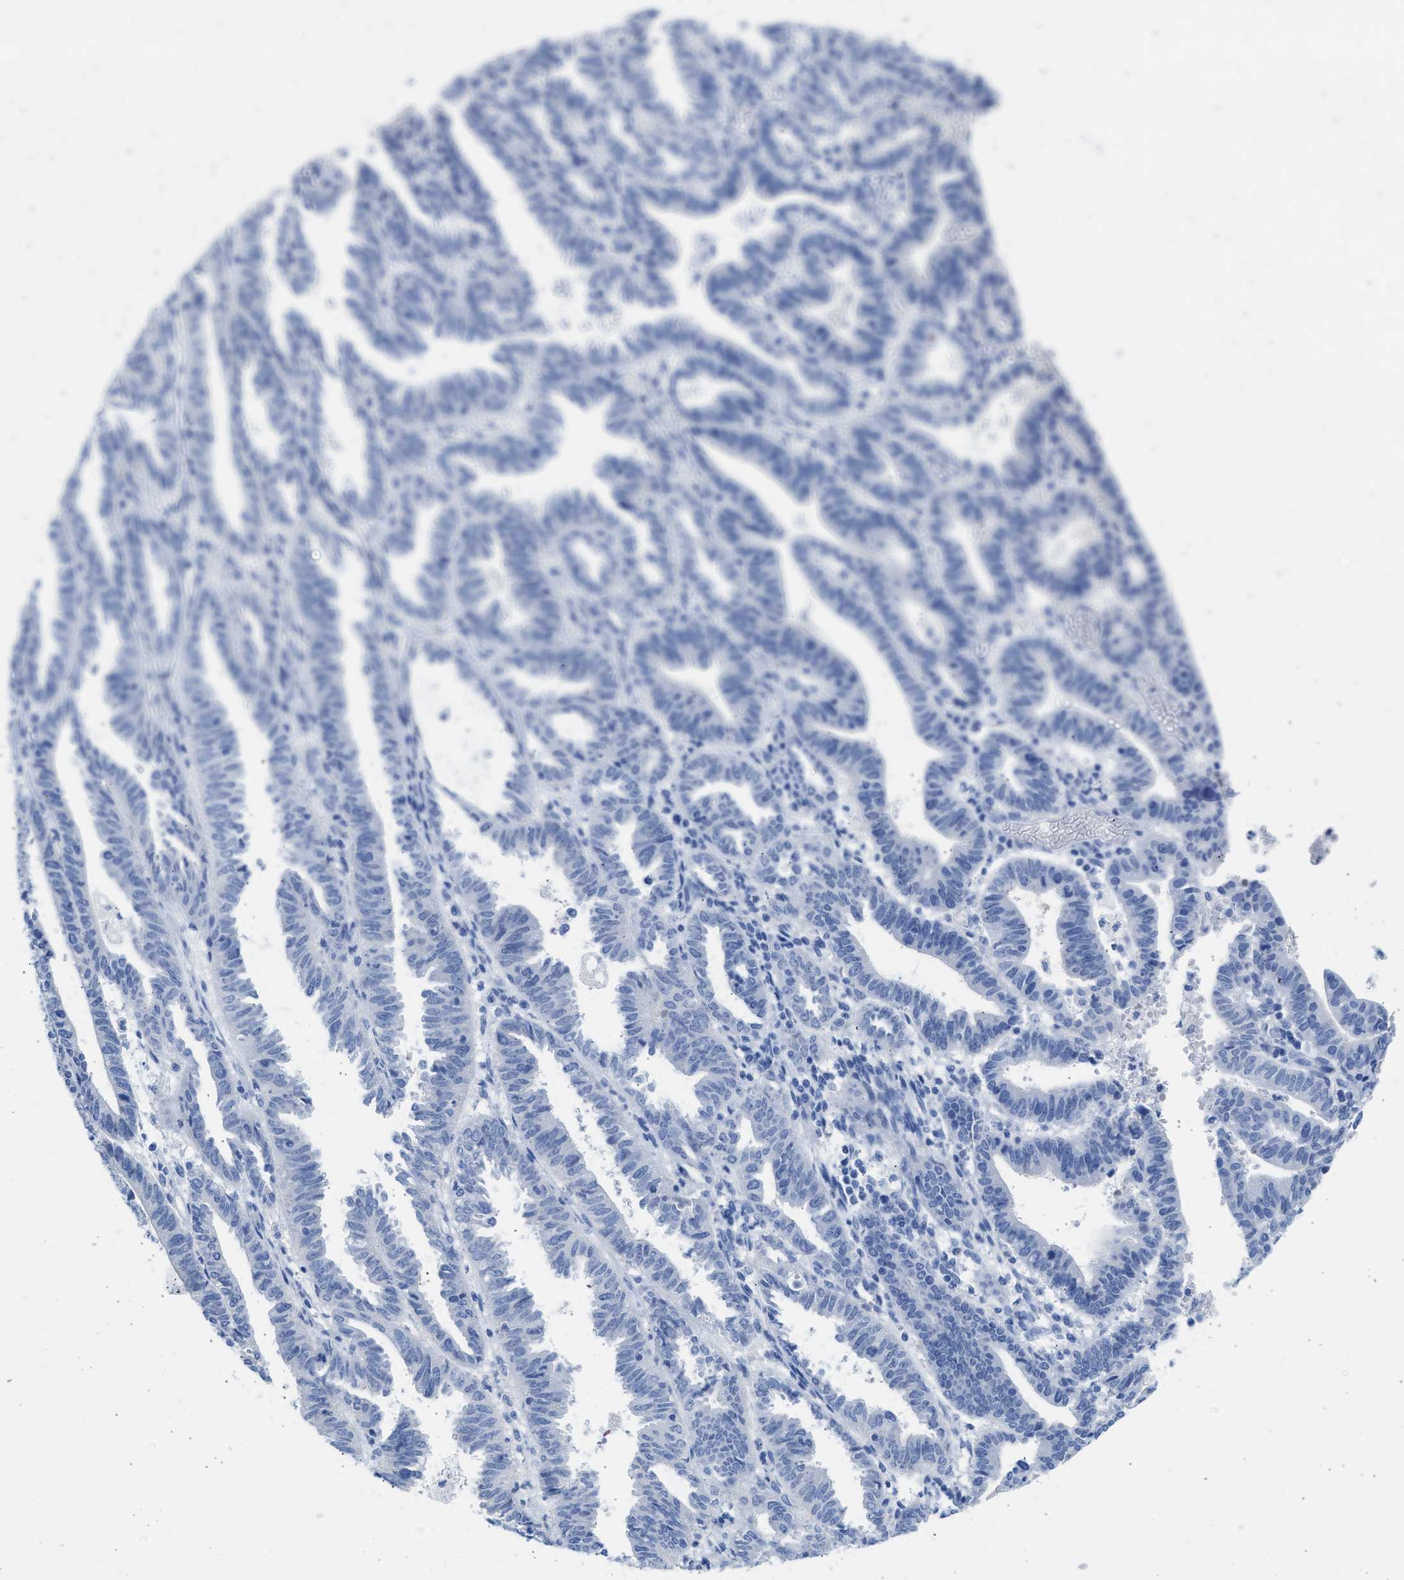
{"staining": {"intensity": "negative", "quantity": "none", "location": "none"}, "tissue": "endometrial cancer", "cell_type": "Tumor cells", "image_type": "cancer", "snomed": [{"axis": "morphology", "description": "Adenocarcinoma, NOS"}, {"axis": "topography", "description": "Uterus"}], "caption": "Endometrial cancer (adenocarcinoma) was stained to show a protein in brown. There is no significant expression in tumor cells.", "gene": "SPATA3", "patient": {"sex": "female", "age": 83}}